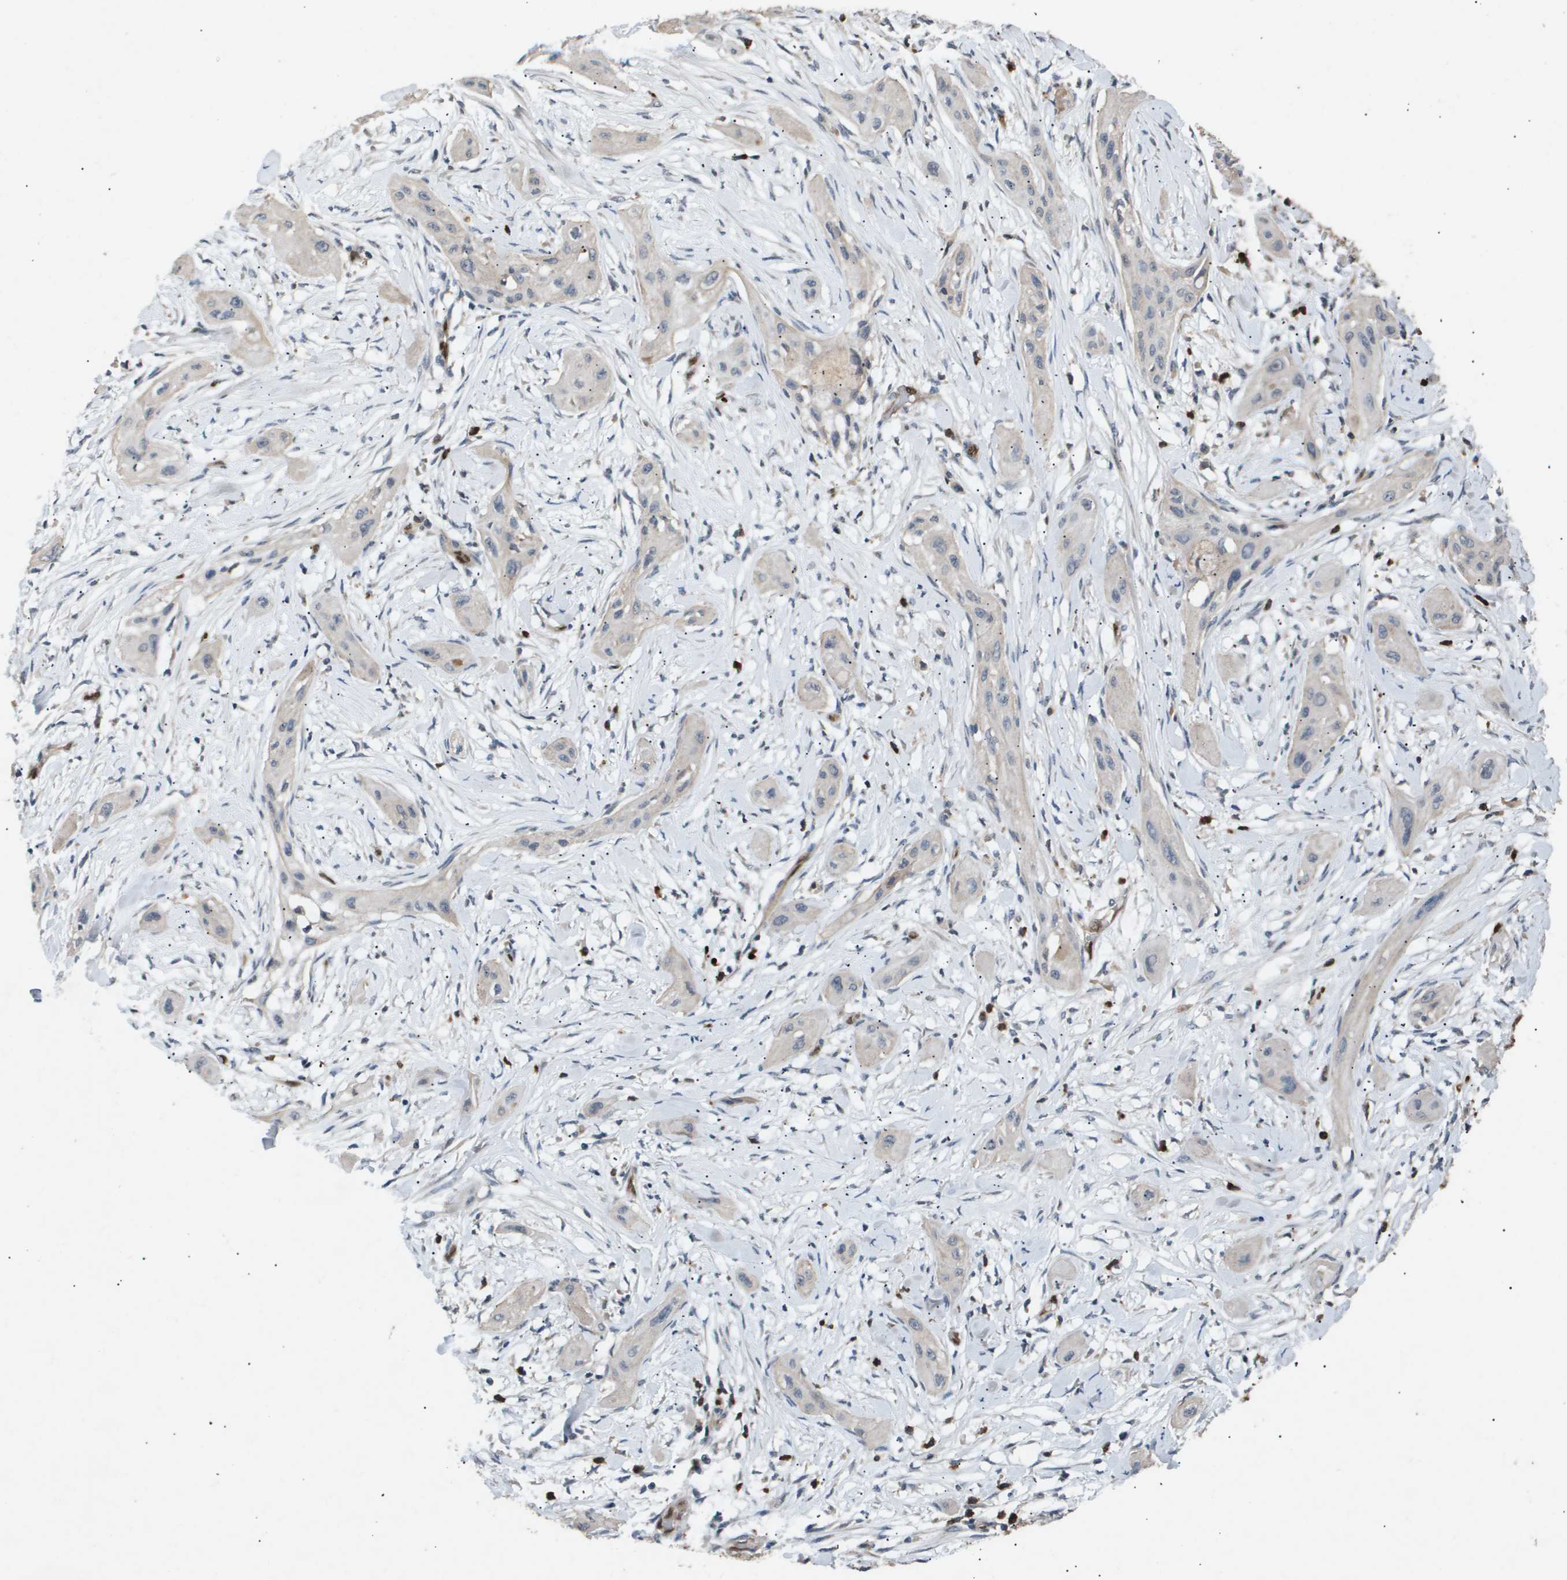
{"staining": {"intensity": "negative", "quantity": "none", "location": "none"}, "tissue": "lung cancer", "cell_type": "Tumor cells", "image_type": "cancer", "snomed": [{"axis": "morphology", "description": "Squamous cell carcinoma, NOS"}, {"axis": "topography", "description": "Lung"}], "caption": "Immunohistochemistry image of neoplastic tissue: lung cancer stained with DAB reveals no significant protein positivity in tumor cells. The staining is performed using DAB brown chromogen with nuclei counter-stained in using hematoxylin.", "gene": "ERG", "patient": {"sex": "female", "age": 47}}